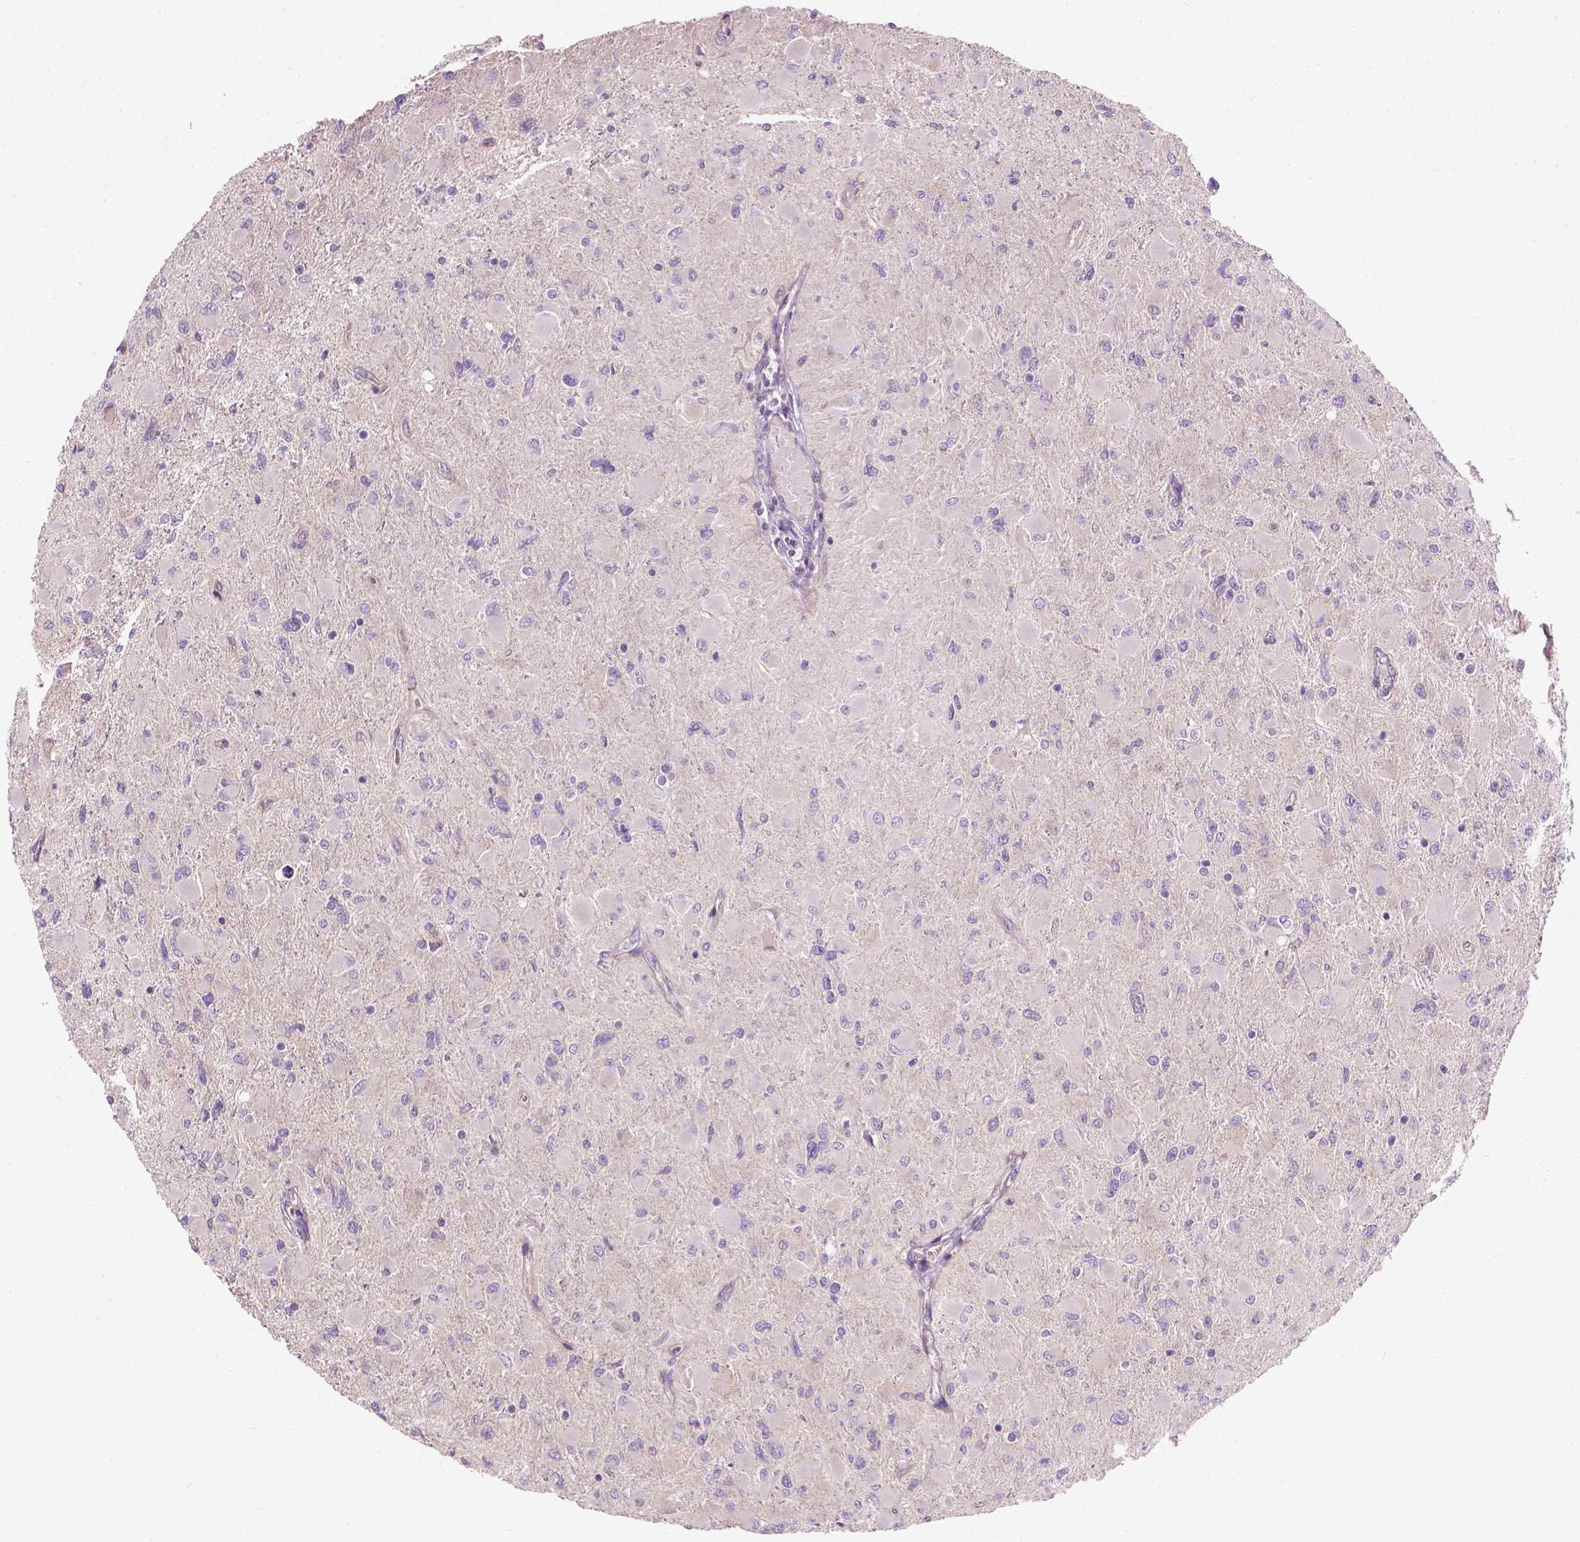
{"staining": {"intensity": "negative", "quantity": "none", "location": "none"}, "tissue": "glioma", "cell_type": "Tumor cells", "image_type": "cancer", "snomed": [{"axis": "morphology", "description": "Glioma, malignant, High grade"}, {"axis": "topography", "description": "Cerebral cortex"}], "caption": "A histopathology image of human glioma is negative for staining in tumor cells. (DAB IHC, high magnification).", "gene": "RIIAD1", "patient": {"sex": "female", "age": 36}}